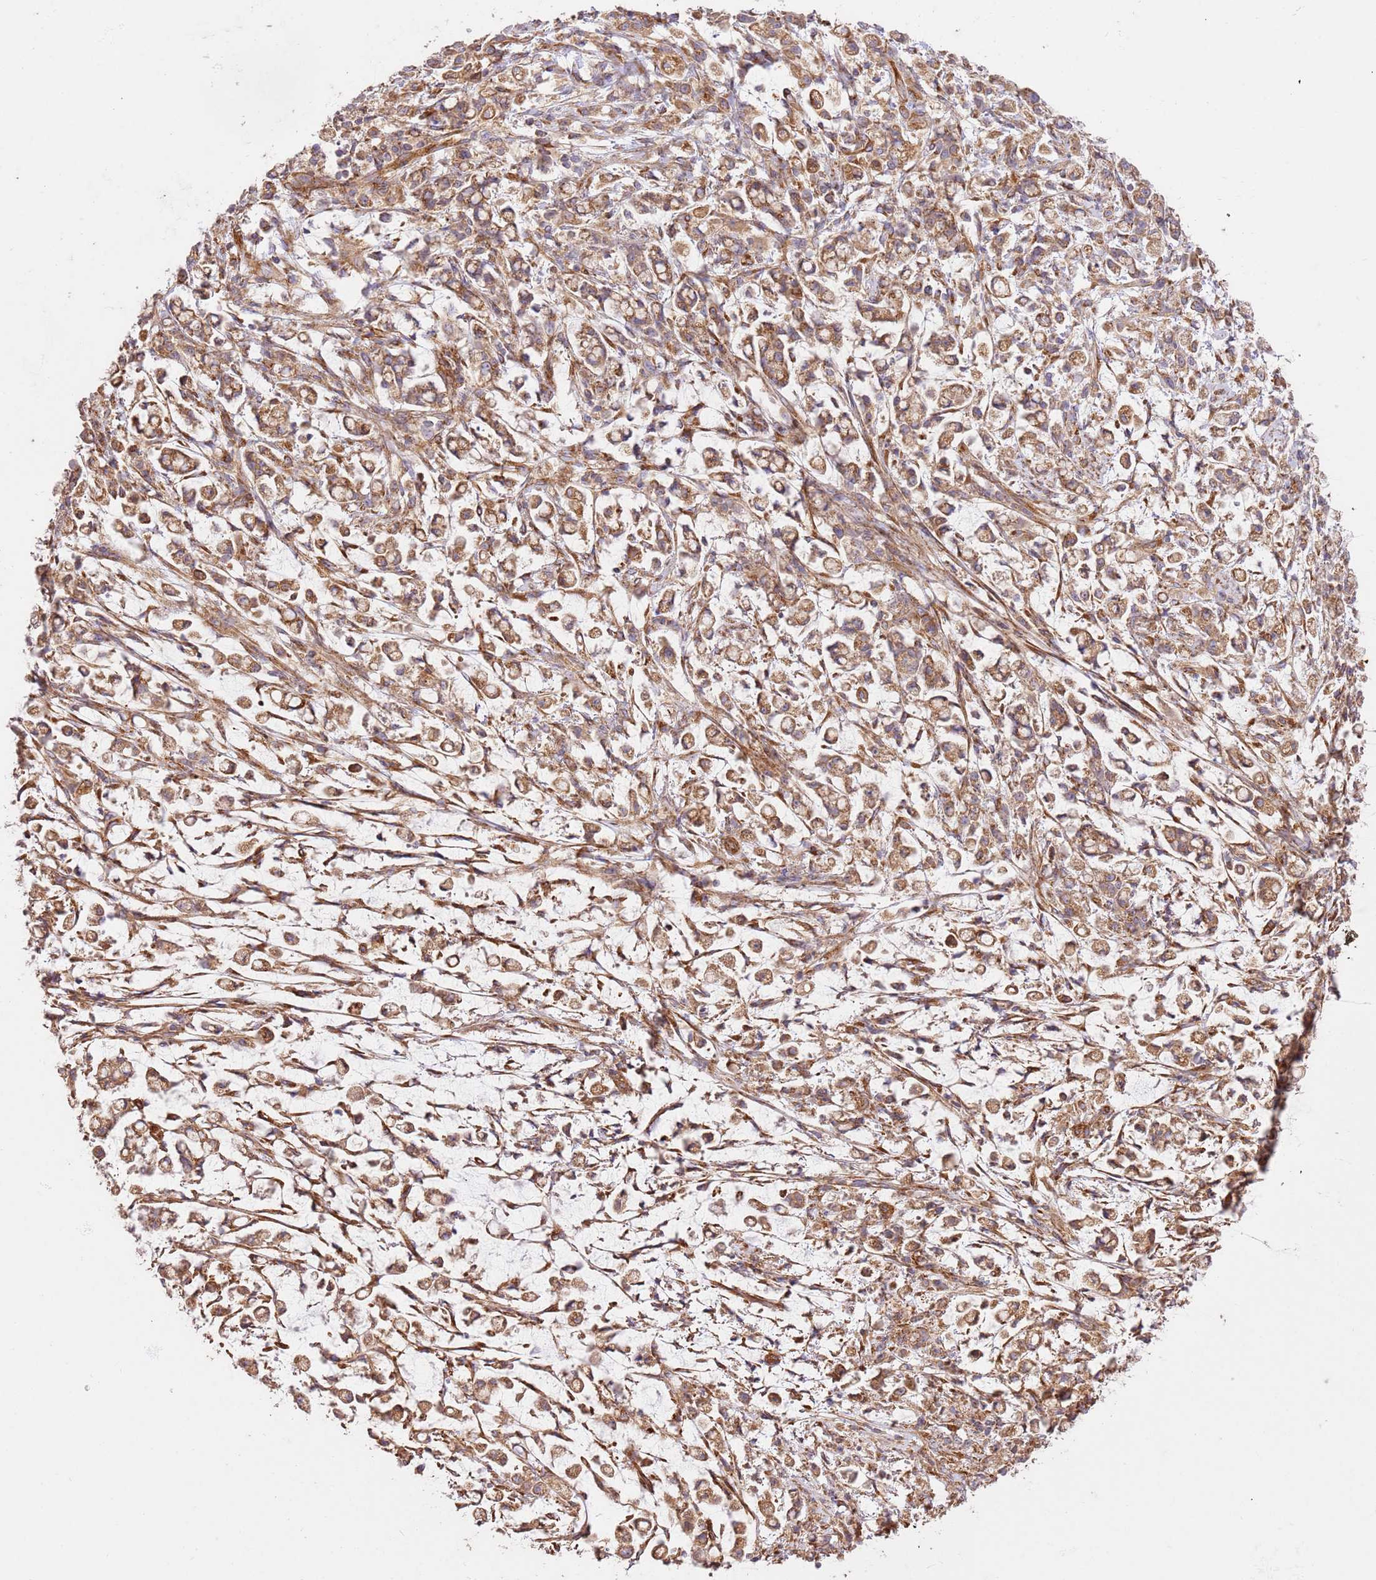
{"staining": {"intensity": "moderate", "quantity": ">75%", "location": "cytoplasmic/membranous"}, "tissue": "stomach cancer", "cell_type": "Tumor cells", "image_type": "cancer", "snomed": [{"axis": "morphology", "description": "Adenocarcinoma, NOS"}, {"axis": "topography", "description": "Stomach"}], "caption": "Immunohistochemical staining of human stomach cancer demonstrates moderate cytoplasmic/membranous protein expression in about >75% of tumor cells.", "gene": "ZBTB39", "patient": {"sex": "female", "age": 60}}